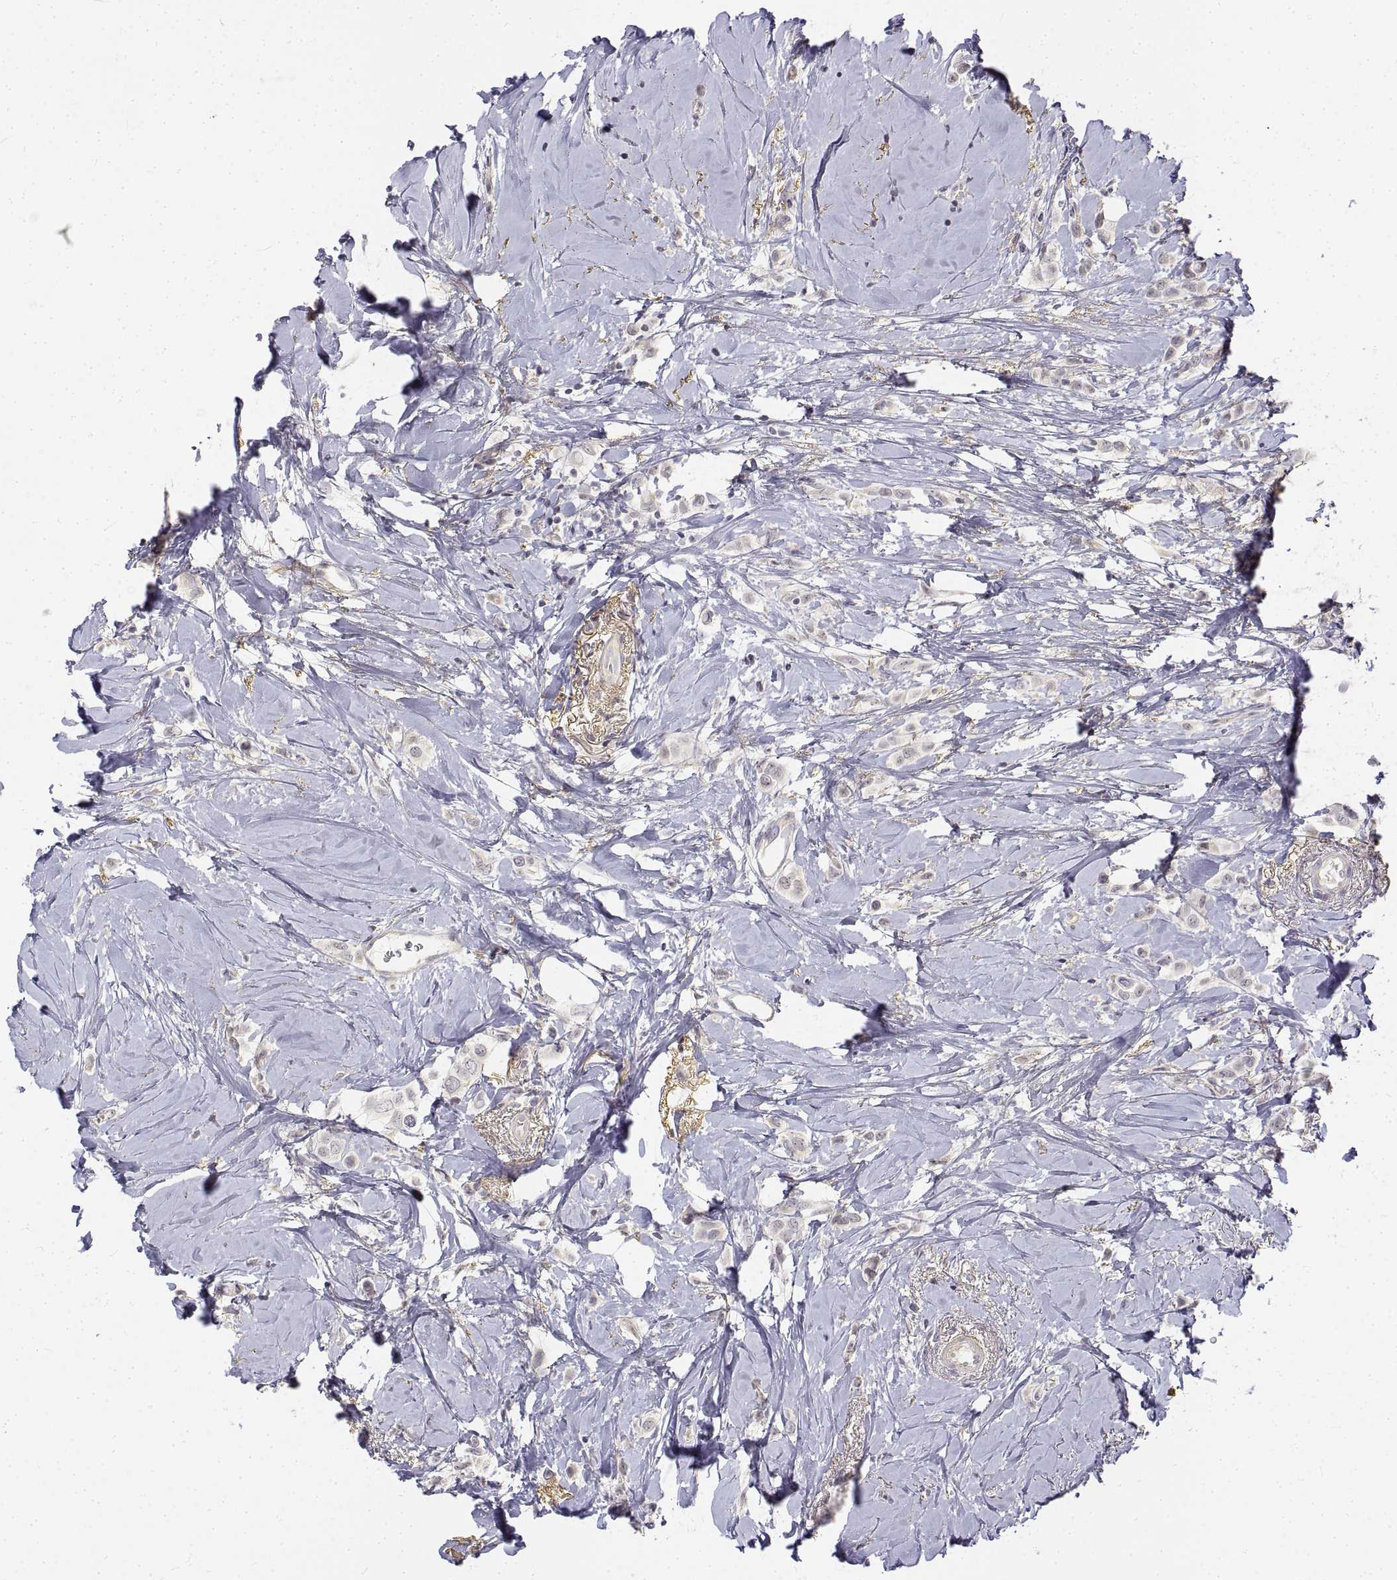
{"staining": {"intensity": "negative", "quantity": "none", "location": "none"}, "tissue": "breast cancer", "cell_type": "Tumor cells", "image_type": "cancer", "snomed": [{"axis": "morphology", "description": "Lobular carcinoma"}, {"axis": "topography", "description": "Breast"}], "caption": "Breast lobular carcinoma stained for a protein using IHC reveals no positivity tumor cells.", "gene": "ANO2", "patient": {"sex": "female", "age": 66}}